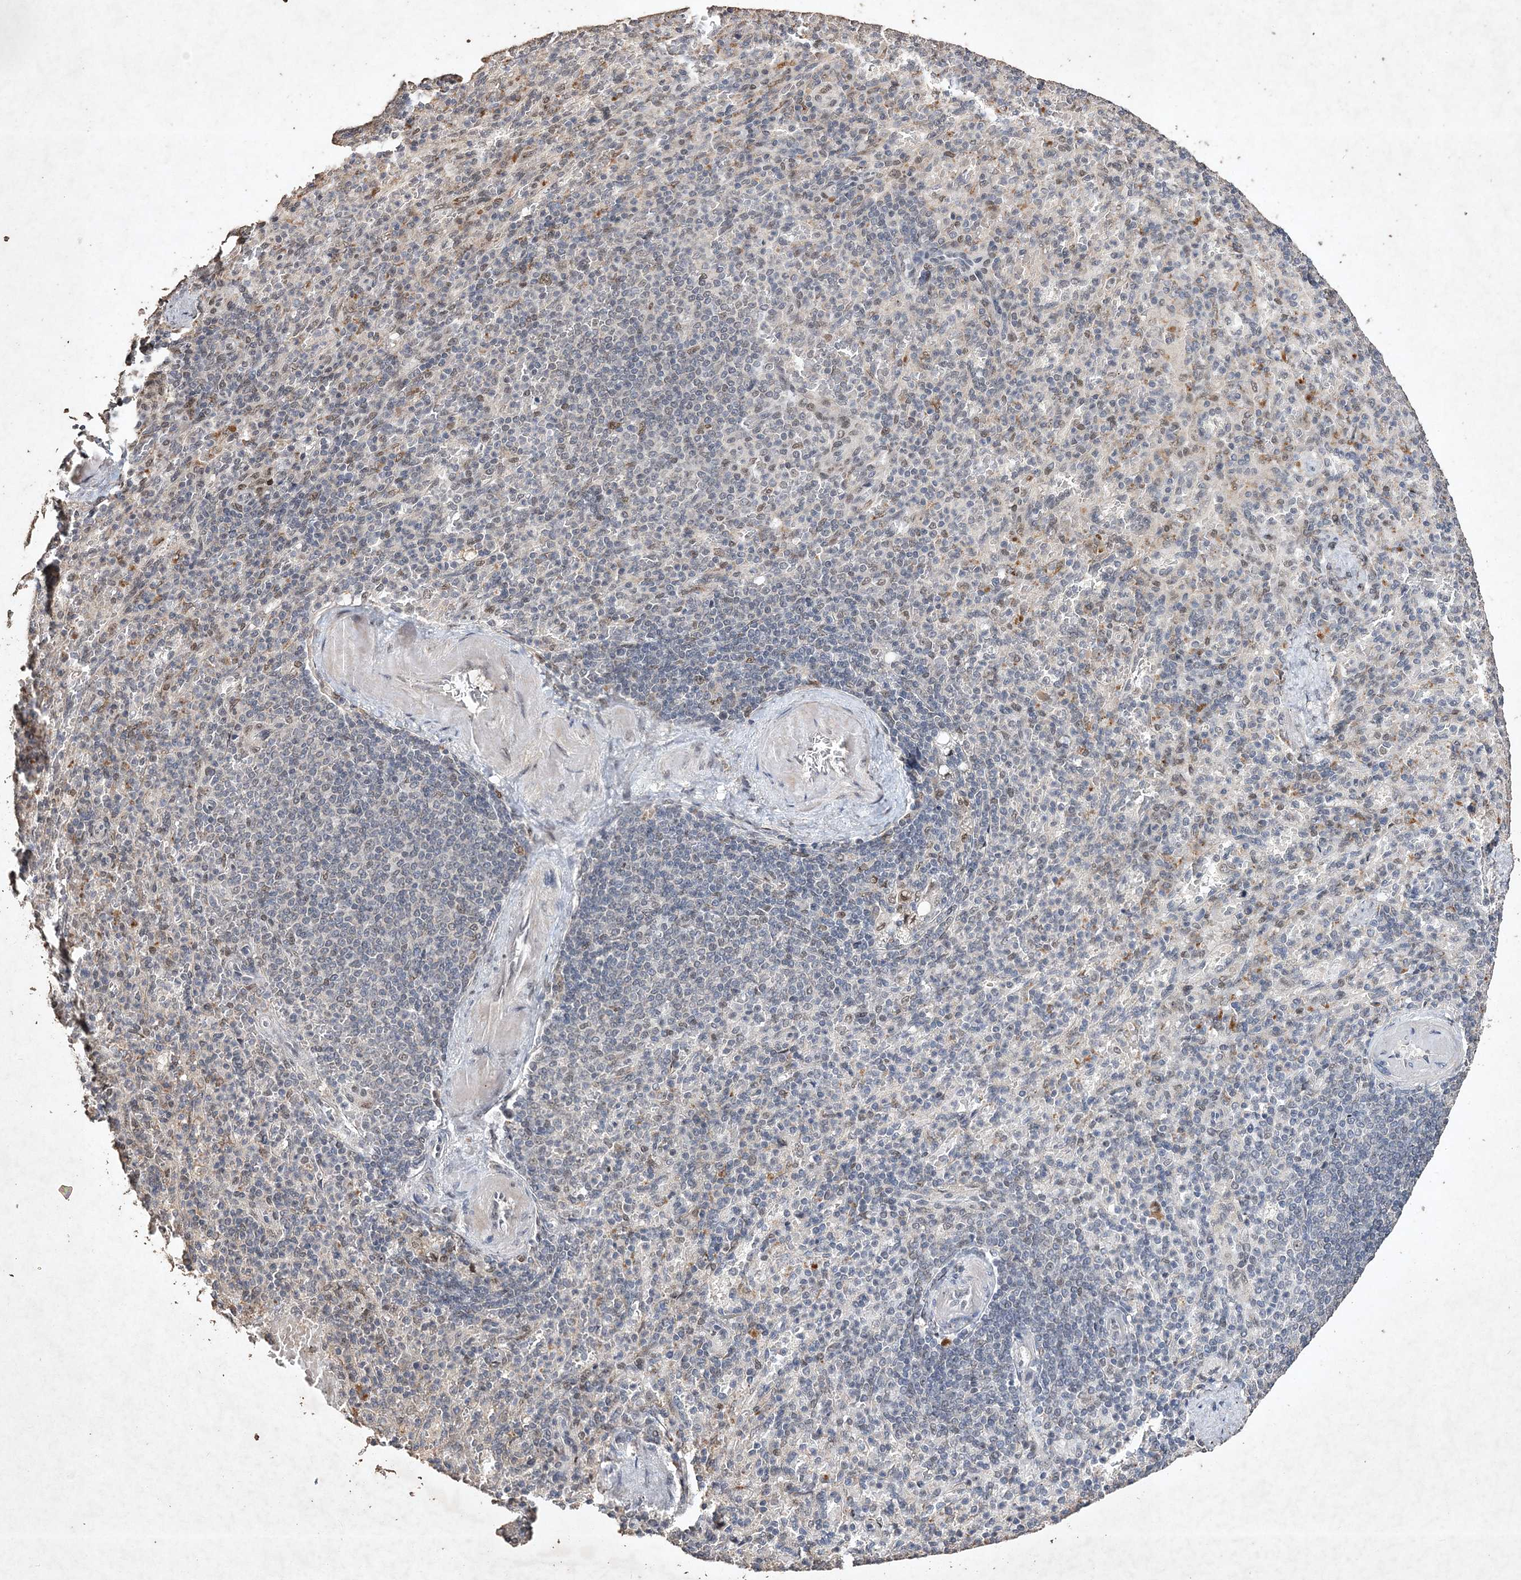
{"staining": {"intensity": "negative", "quantity": "none", "location": "none"}, "tissue": "spleen", "cell_type": "Cells in red pulp", "image_type": "normal", "snomed": [{"axis": "morphology", "description": "Normal tissue, NOS"}, {"axis": "topography", "description": "Spleen"}], "caption": "This is an IHC micrograph of unremarkable human spleen. There is no positivity in cells in red pulp.", "gene": "C3orf38", "patient": {"sex": "female", "age": 74}}